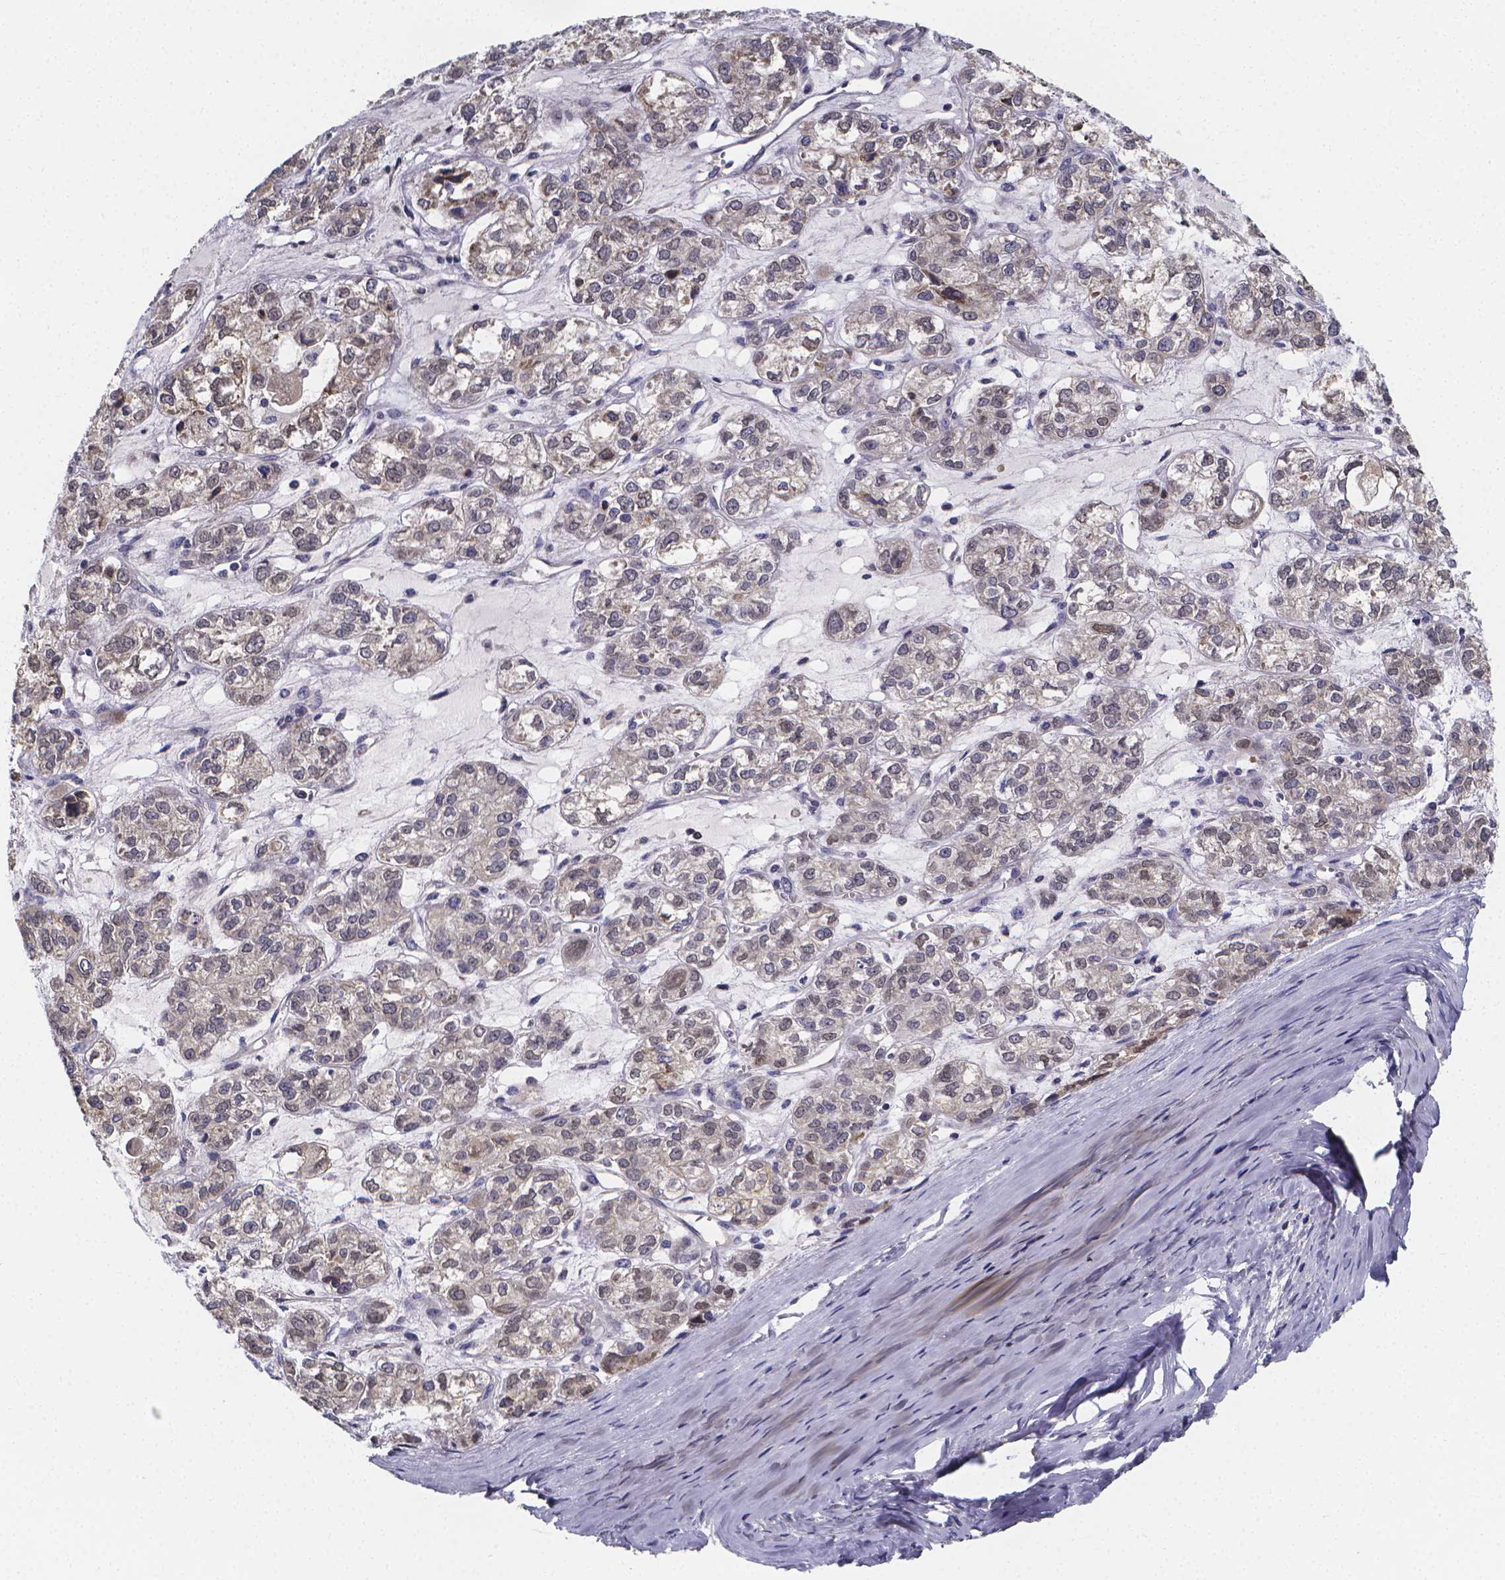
{"staining": {"intensity": "negative", "quantity": "none", "location": "none"}, "tissue": "ovarian cancer", "cell_type": "Tumor cells", "image_type": "cancer", "snomed": [{"axis": "morphology", "description": "Carcinoma, endometroid"}, {"axis": "topography", "description": "Ovary"}], "caption": "IHC of ovarian endometroid carcinoma shows no expression in tumor cells.", "gene": "PAH", "patient": {"sex": "female", "age": 64}}